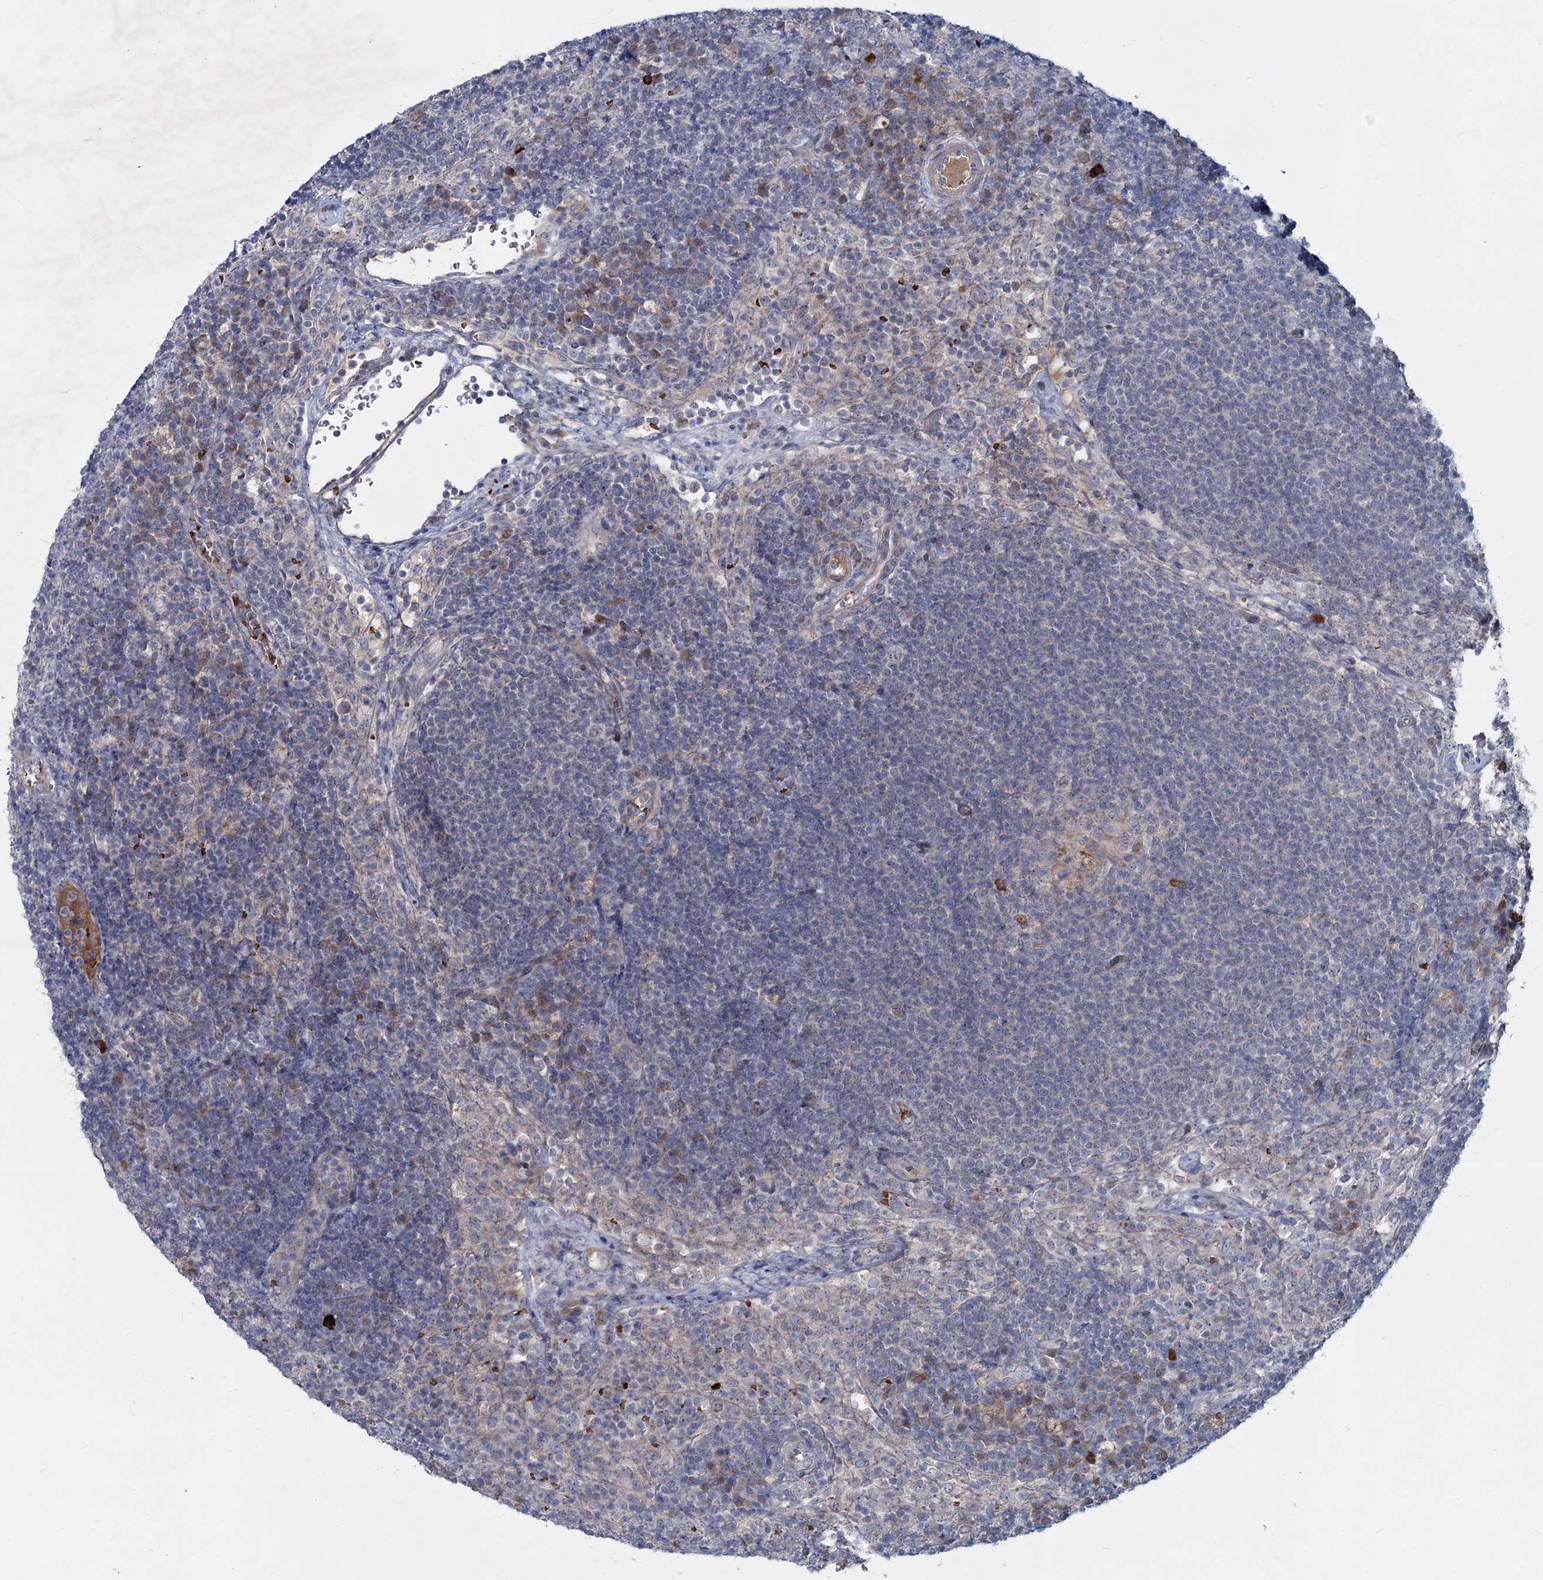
{"staining": {"intensity": "weak", "quantity": "<25%", "location": "cytoplasmic/membranous"}, "tissue": "lymph node", "cell_type": "Germinal center cells", "image_type": "normal", "snomed": [{"axis": "morphology", "description": "Normal tissue, NOS"}, {"axis": "topography", "description": "Lymph node"}], "caption": "Germinal center cells are negative for brown protein staining in benign lymph node. (DAB (3,3'-diaminobenzidine) IHC, high magnification).", "gene": "RNF6", "patient": {"sex": "female", "age": 70}}